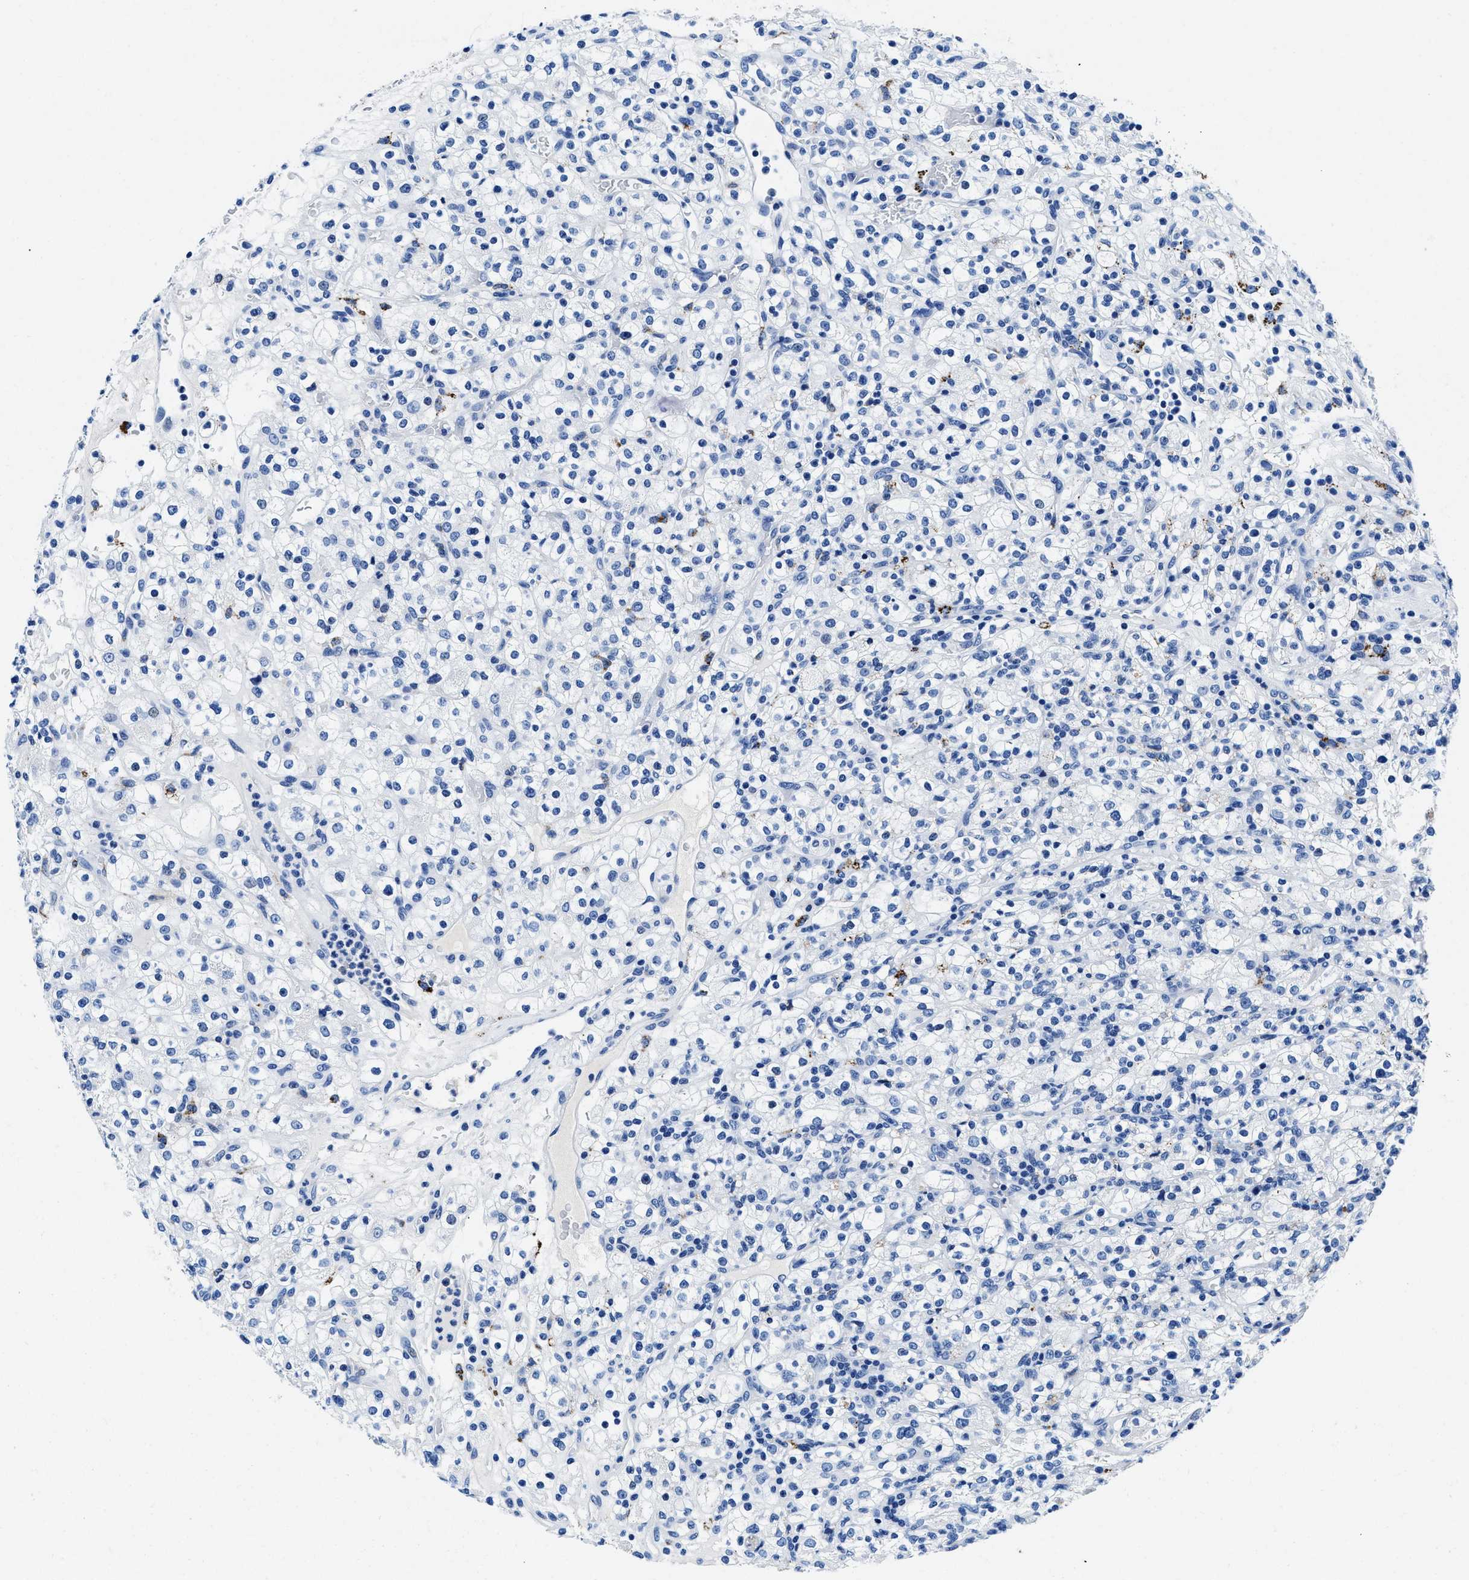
{"staining": {"intensity": "negative", "quantity": "none", "location": "none"}, "tissue": "renal cancer", "cell_type": "Tumor cells", "image_type": "cancer", "snomed": [{"axis": "morphology", "description": "Normal tissue, NOS"}, {"axis": "morphology", "description": "Adenocarcinoma, NOS"}, {"axis": "topography", "description": "Kidney"}], "caption": "Immunohistochemical staining of renal adenocarcinoma exhibits no significant staining in tumor cells. The staining is performed using DAB (3,3'-diaminobenzidine) brown chromogen with nuclei counter-stained in using hematoxylin.", "gene": "OR14K1", "patient": {"sex": "female", "age": 72}}